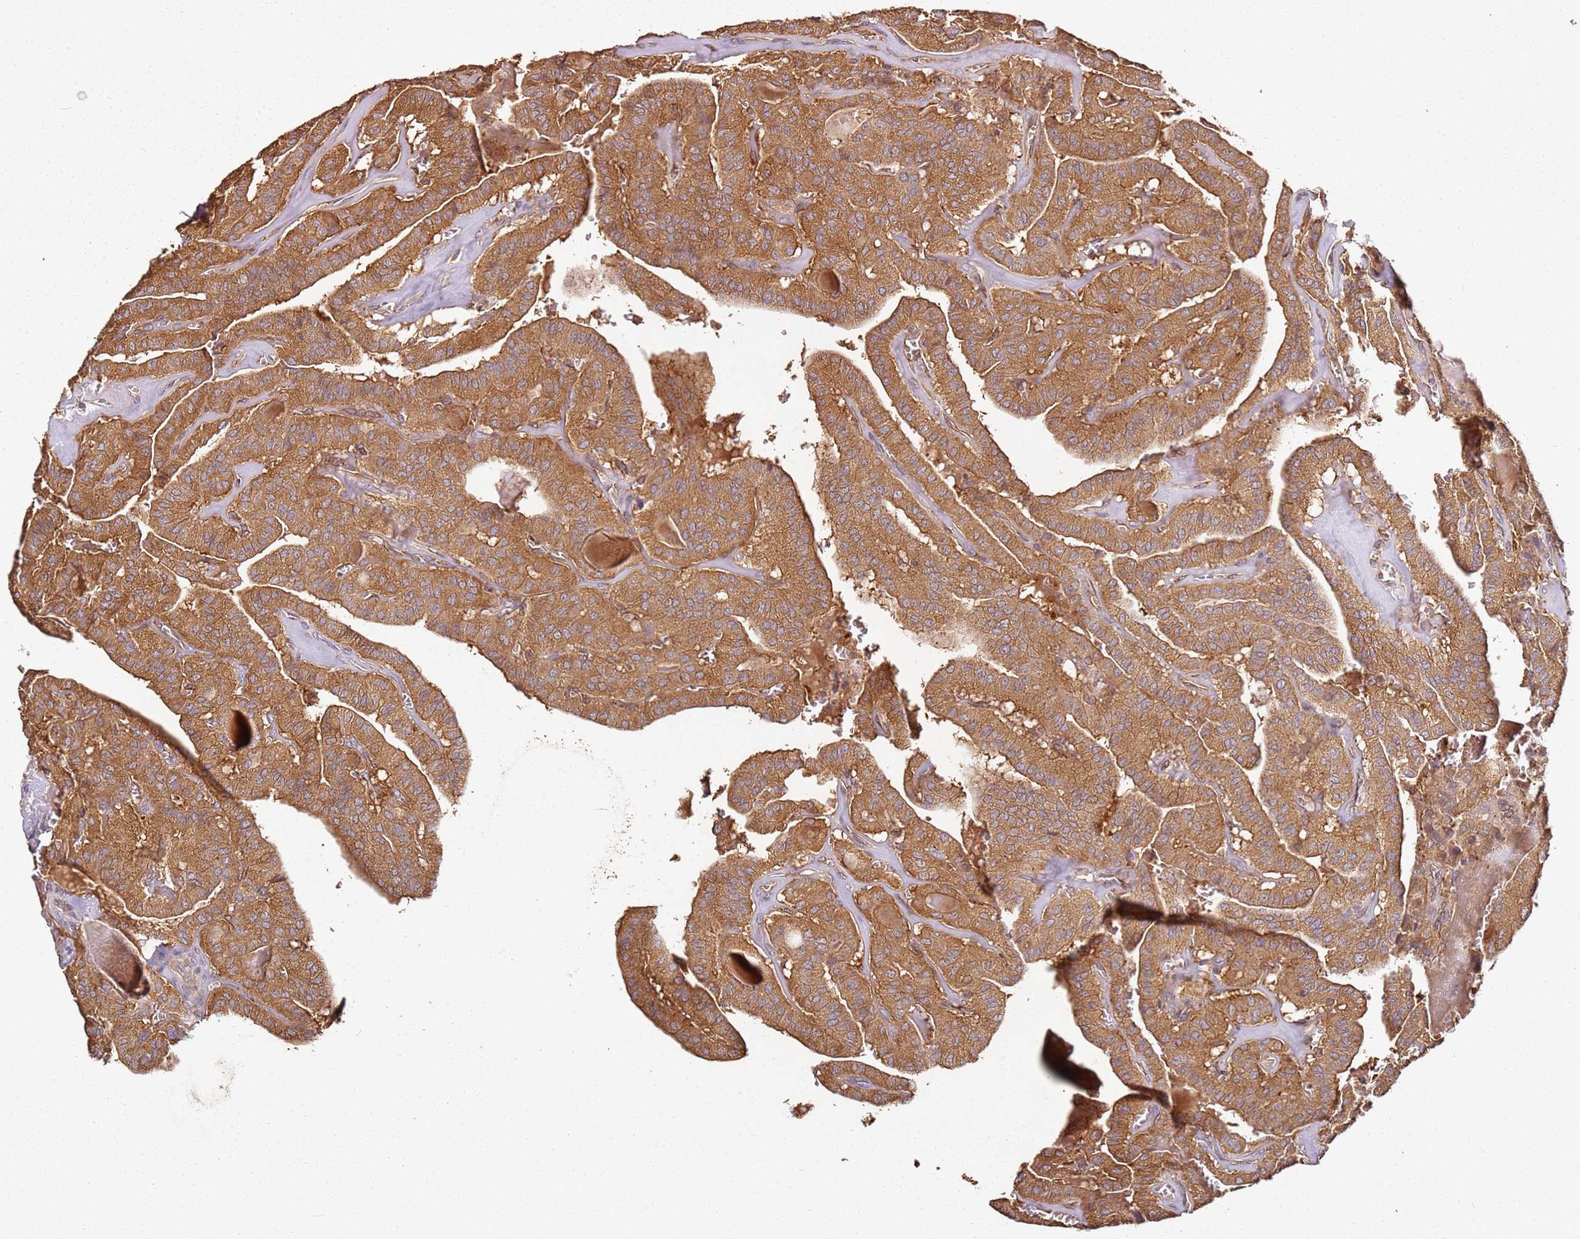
{"staining": {"intensity": "moderate", "quantity": ">75%", "location": "cytoplasmic/membranous"}, "tissue": "thyroid cancer", "cell_type": "Tumor cells", "image_type": "cancer", "snomed": [{"axis": "morphology", "description": "Papillary adenocarcinoma, NOS"}, {"axis": "topography", "description": "Thyroid gland"}], "caption": "Immunohistochemistry (IHC) image of thyroid cancer (papillary adenocarcinoma) stained for a protein (brown), which exhibits medium levels of moderate cytoplasmic/membranous staining in approximately >75% of tumor cells.", "gene": "SCGB2B2", "patient": {"sex": "male", "age": 52}}